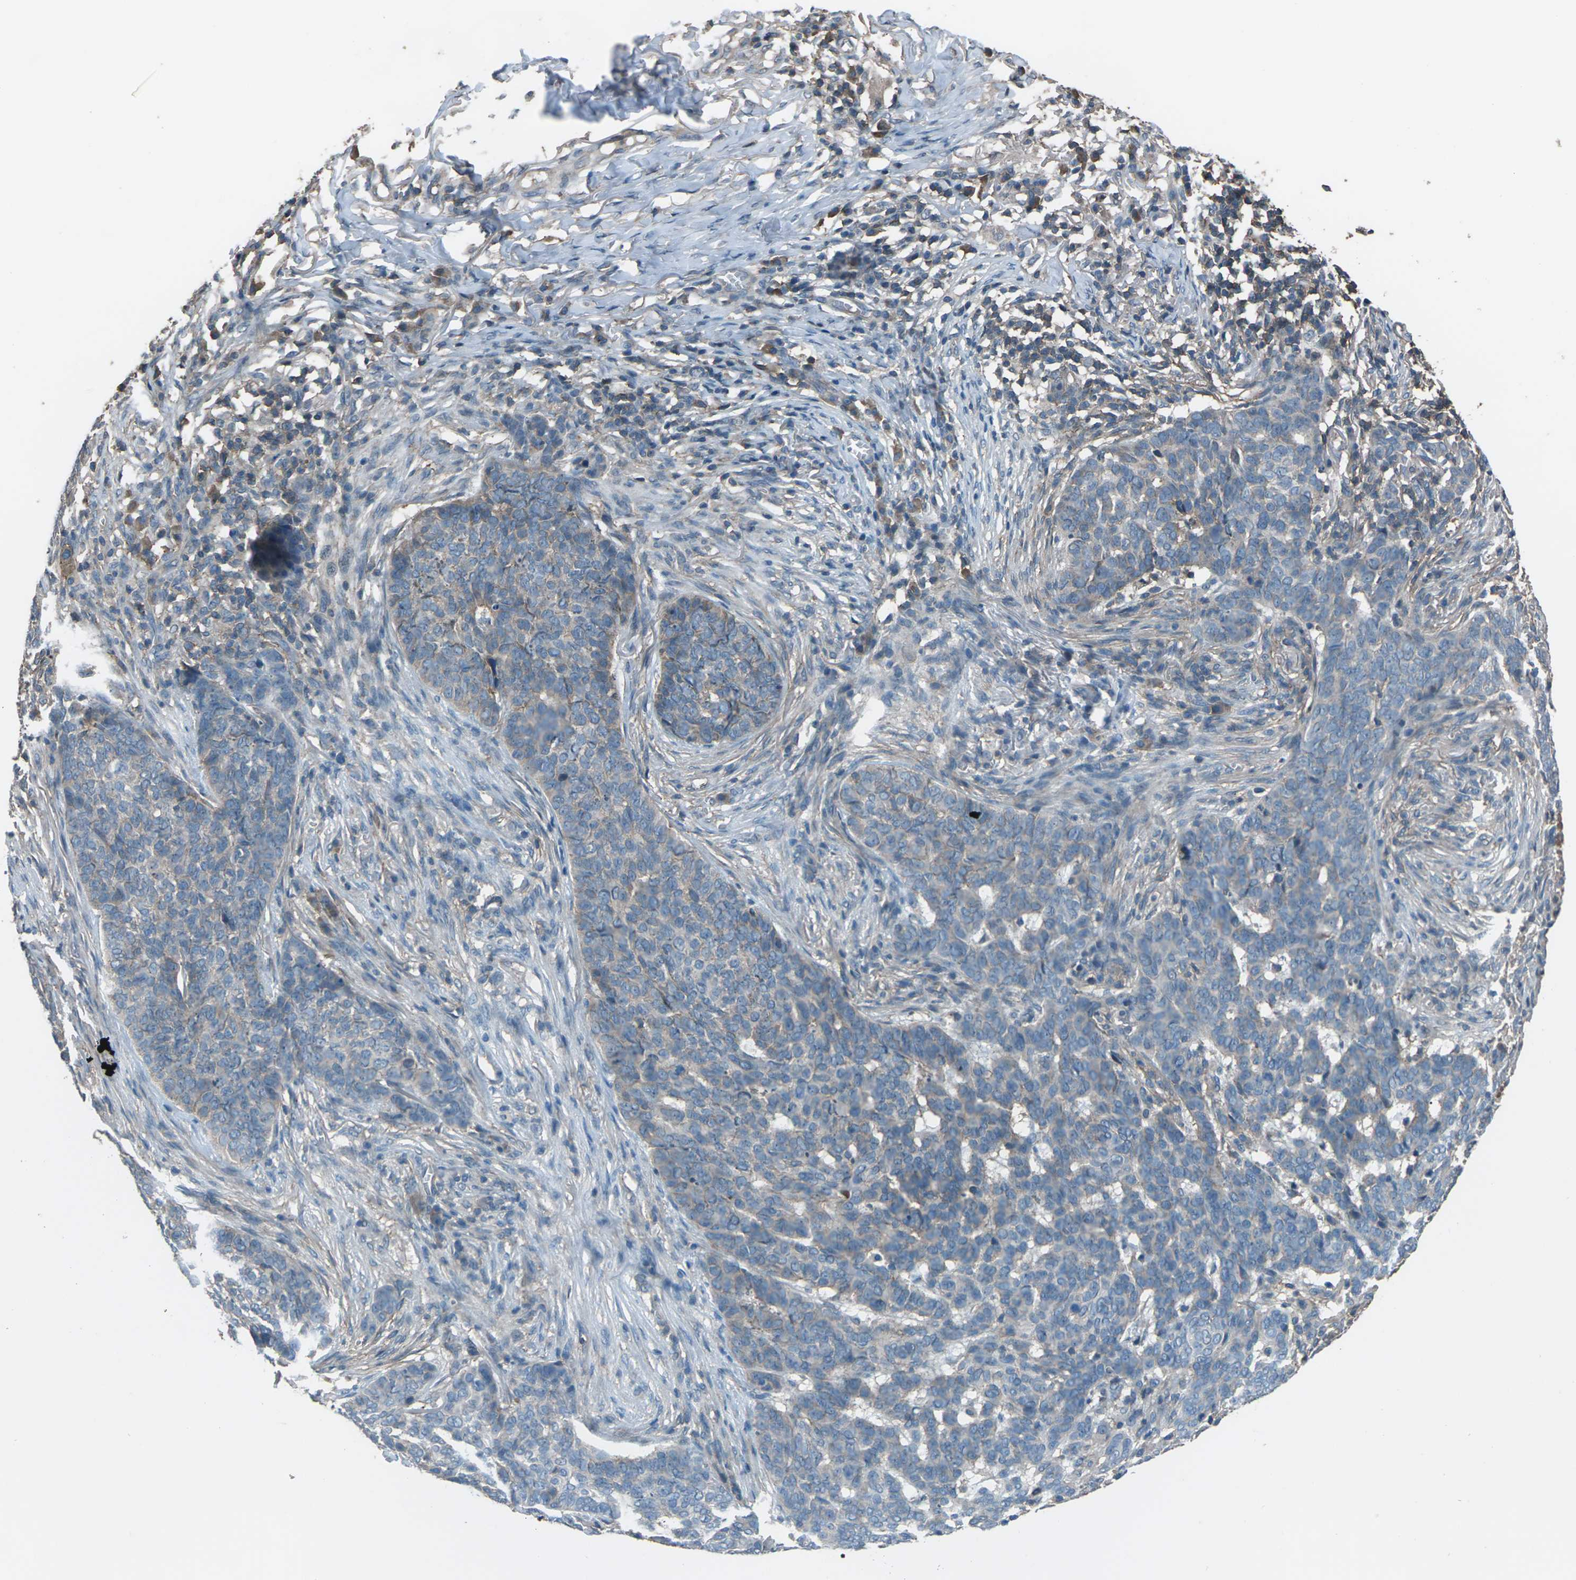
{"staining": {"intensity": "weak", "quantity": "<25%", "location": "cytoplasmic/membranous"}, "tissue": "skin cancer", "cell_type": "Tumor cells", "image_type": "cancer", "snomed": [{"axis": "morphology", "description": "Basal cell carcinoma"}, {"axis": "topography", "description": "Skin"}], "caption": "The immunohistochemistry (IHC) micrograph has no significant staining in tumor cells of skin cancer tissue.", "gene": "CMTM4", "patient": {"sex": "male", "age": 85}}